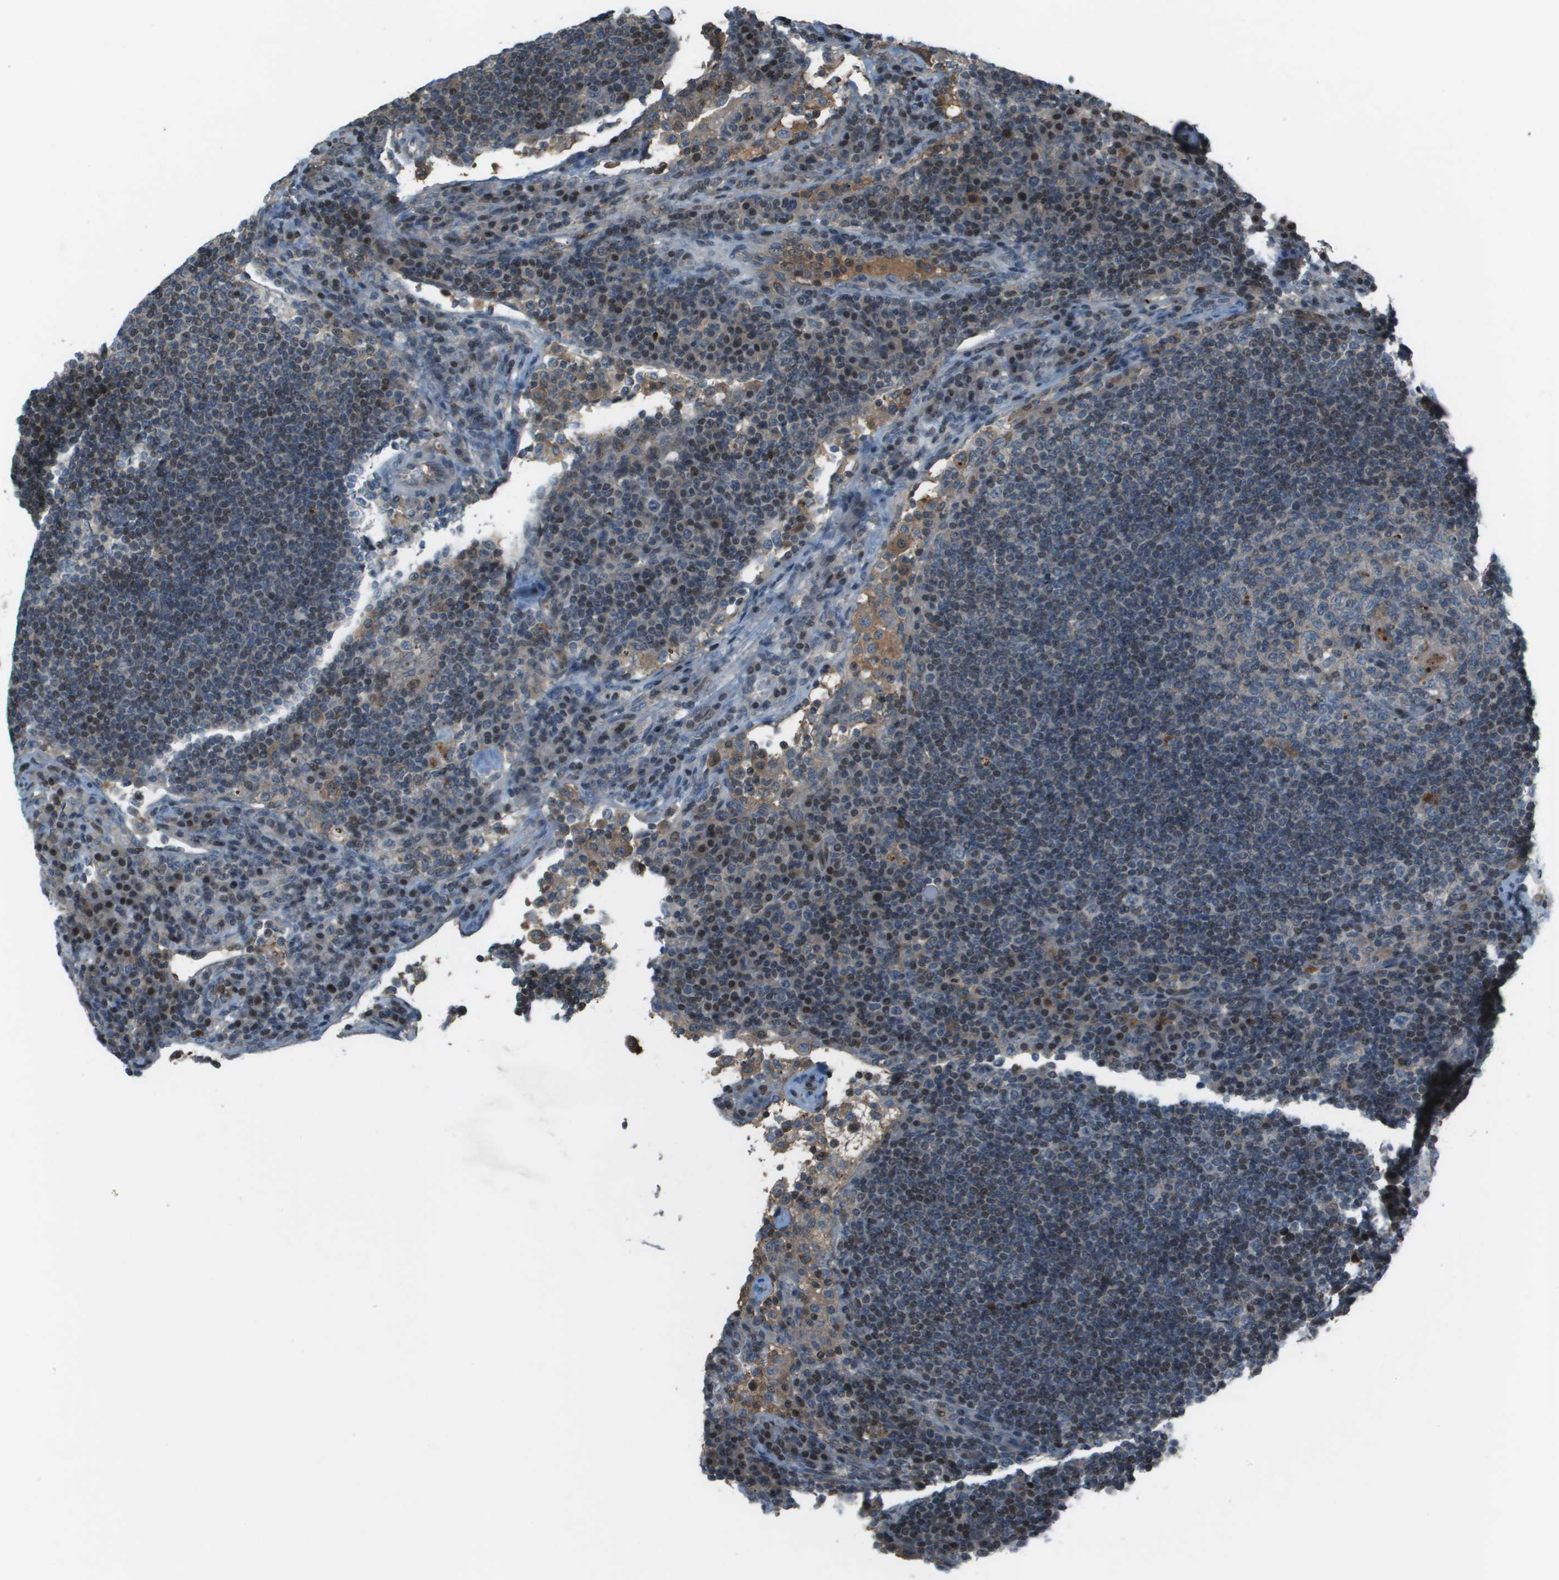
{"staining": {"intensity": "moderate", "quantity": "<25%", "location": "cytoplasmic/membranous"}, "tissue": "lymph node", "cell_type": "Germinal center cells", "image_type": "normal", "snomed": [{"axis": "morphology", "description": "Normal tissue, NOS"}, {"axis": "topography", "description": "Lymph node"}], "caption": "Immunohistochemical staining of unremarkable human lymph node displays moderate cytoplasmic/membranous protein positivity in approximately <25% of germinal center cells.", "gene": "CXCL12", "patient": {"sex": "female", "age": 53}}